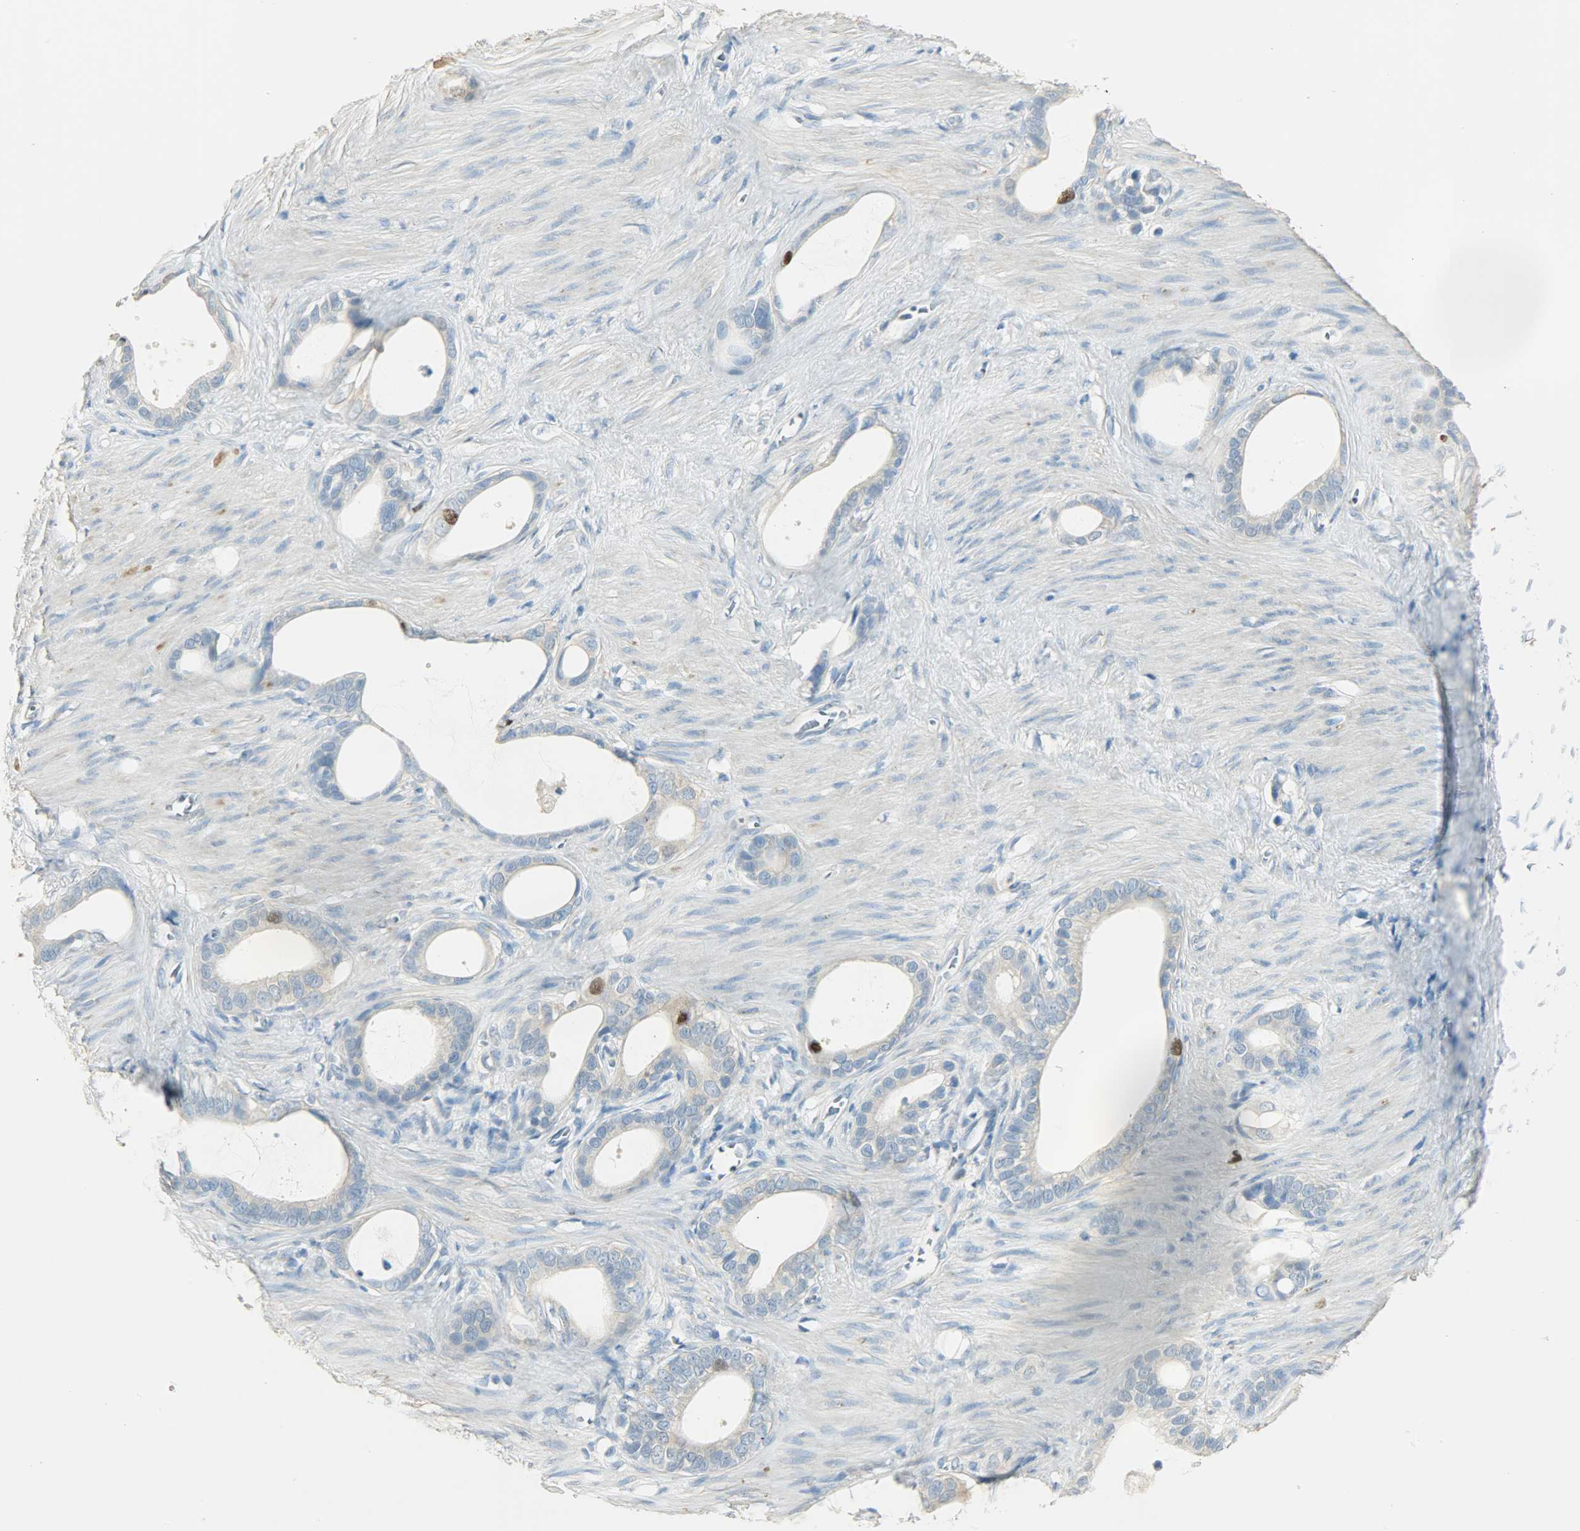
{"staining": {"intensity": "strong", "quantity": "<25%", "location": "cytoplasmic/membranous,nuclear"}, "tissue": "stomach cancer", "cell_type": "Tumor cells", "image_type": "cancer", "snomed": [{"axis": "morphology", "description": "Adenocarcinoma, NOS"}, {"axis": "topography", "description": "Stomach"}], "caption": "Immunohistochemical staining of stomach cancer demonstrates strong cytoplasmic/membranous and nuclear protein positivity in approximately <25% of tumor cells. The staining was performed using DAB, with brown indicating positive protein expression. Nuclei are stained blue with hematoxylin.", "gene": "TPX2", "patient": {"sex": "female", "age": 75}}